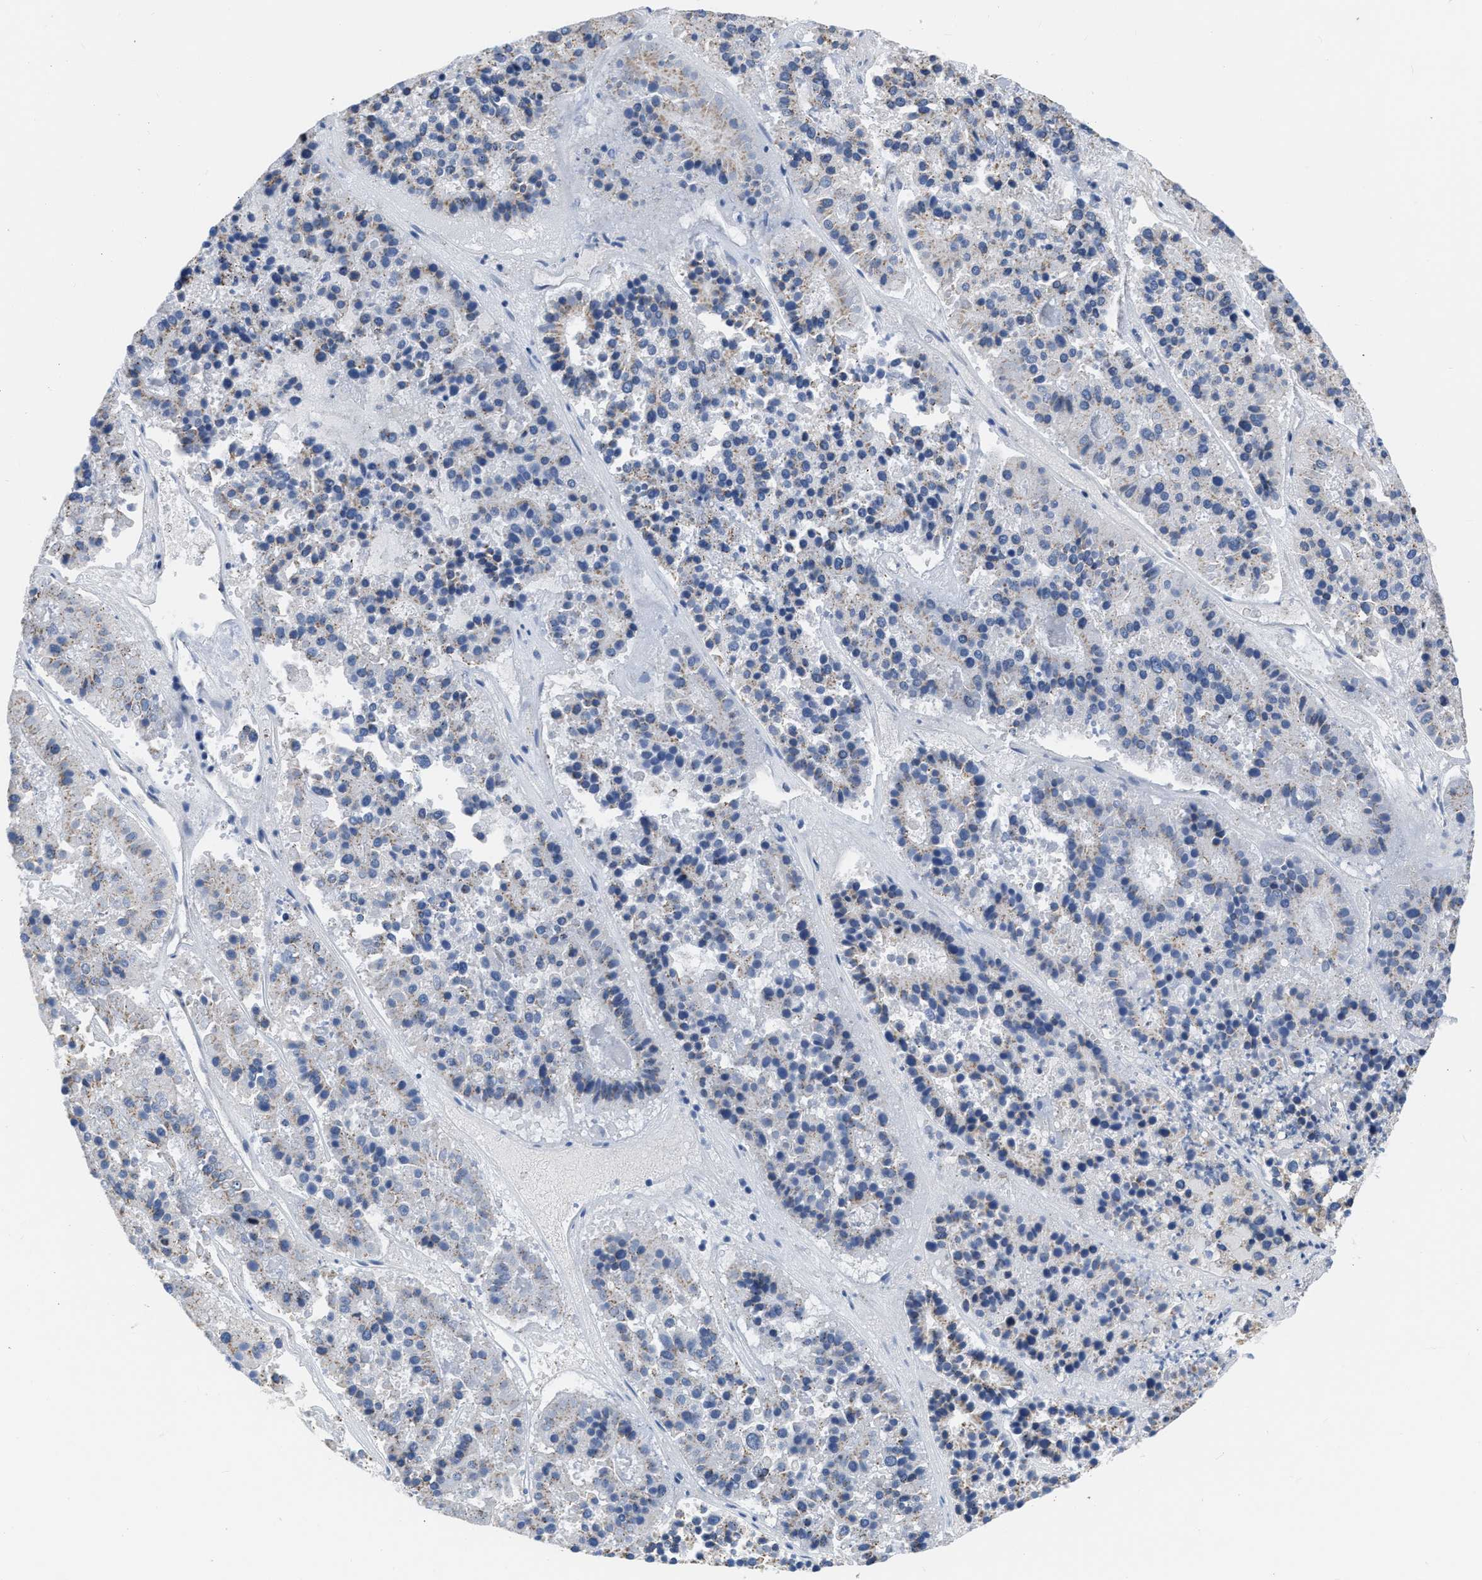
{"staining": {"intensity": "weak", "quantity": "<25%", "location": "cytoplasmic/membranous"}, "tissue": "pancreatic cancer", "cell_type": "Tumor cells", "image_type": "cancer", "snomed": [{"axis": "morphology", "description": "Adenocarcinoma, NOS"}, {"axis": "topography", "description": "Pancreas"}], "caption": "High magnification brightfield microscopy of pancreatic cancer stained with DAB (brown) and counterstained with hematoxylin (blue): tumor cells show no significant staining.", "gene": "CRYM", "patient": {"sex": "male", "age": 50}}